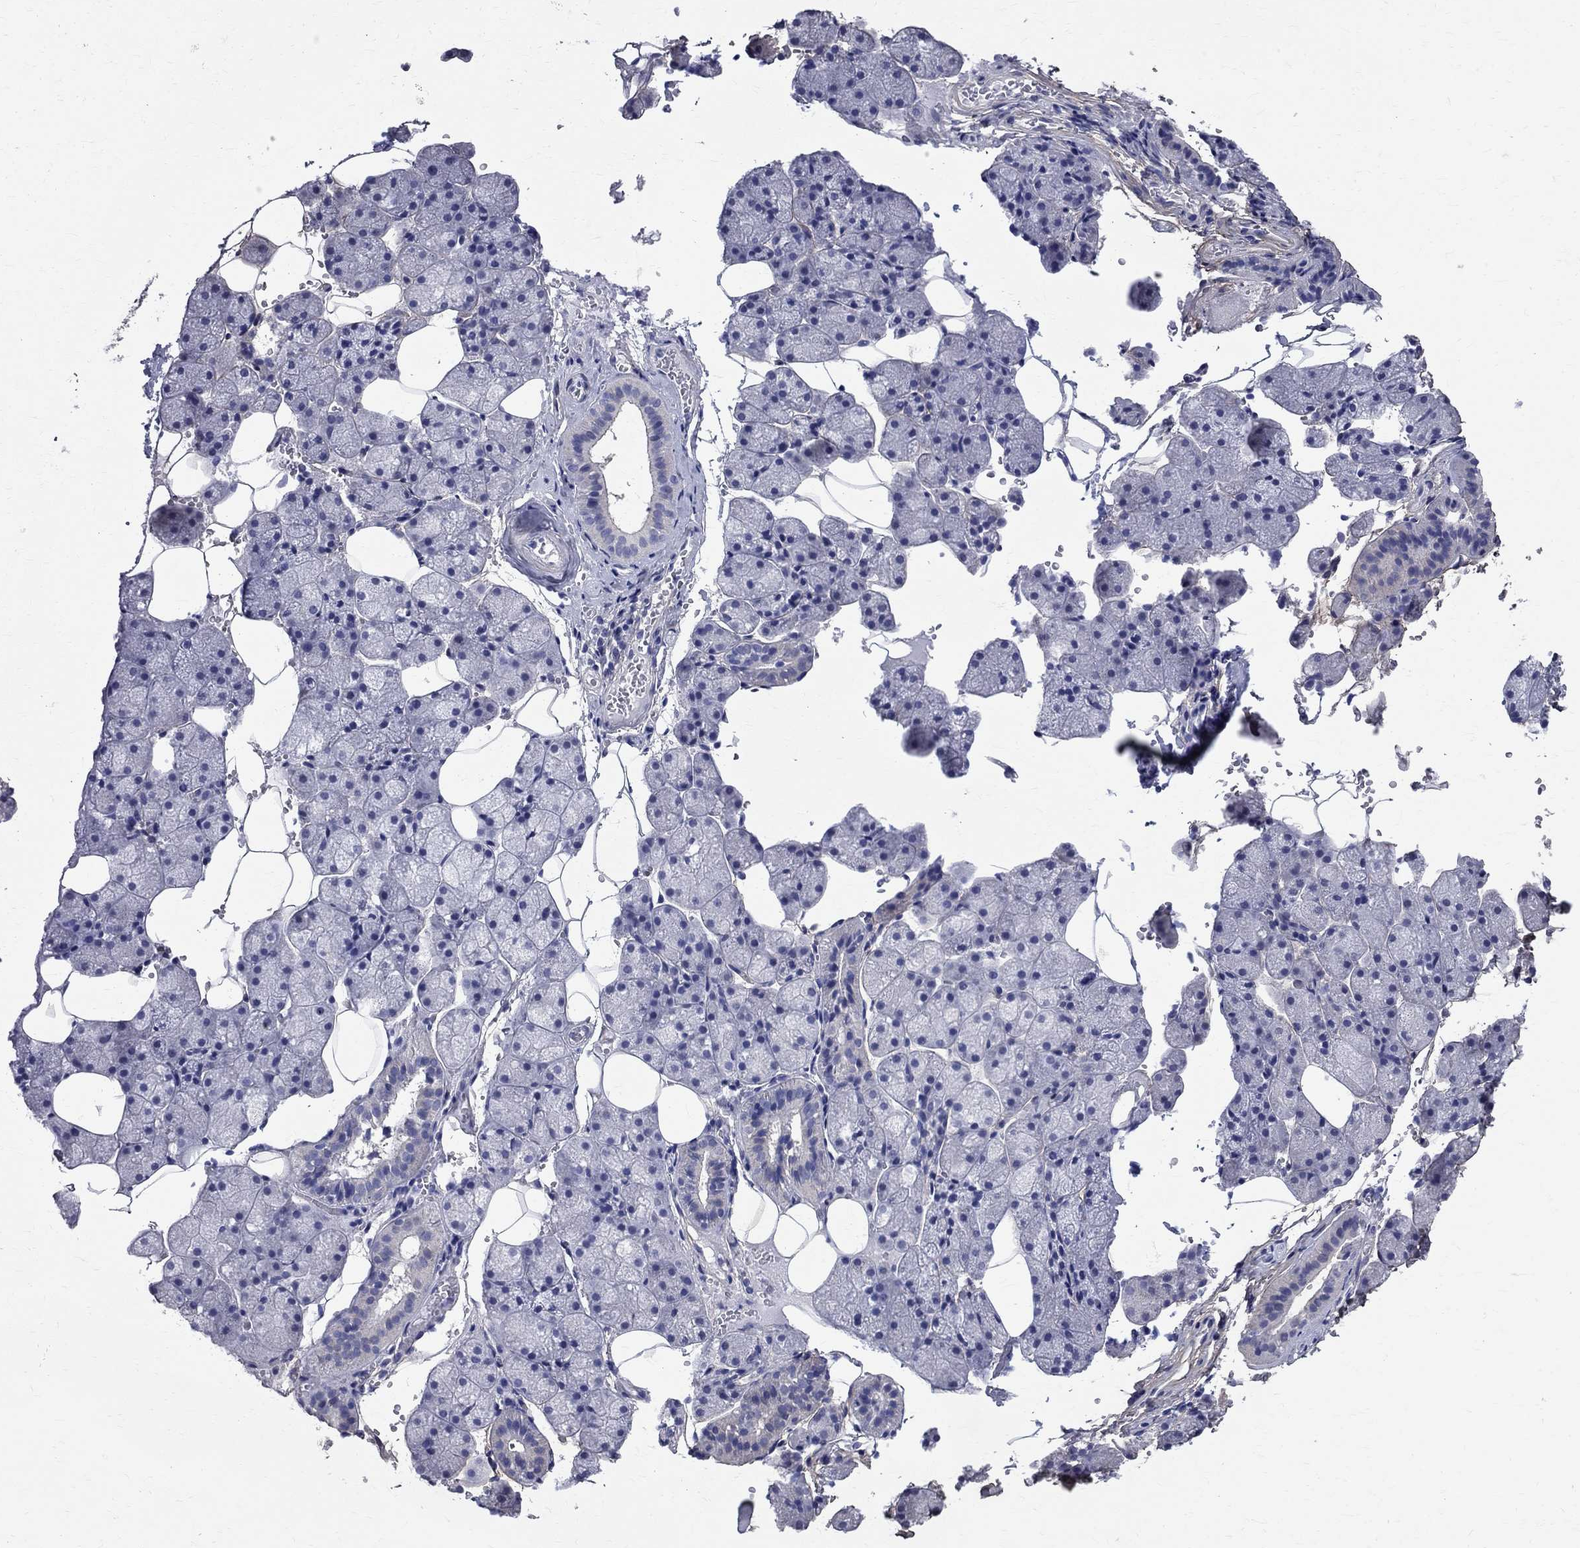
{"staining": {"intensity": "negative", "quantity": "none", "location": "none"}, "tissue": "salivary gland", "cell_type": "Glandular cells", "image_type": "normal", "snomed": [{"axis": "morphology", "description": "Normal tissue, NOS"}, {"axis": "topography", "description": "Salivary gland"}], "caption": "This is a histopathology image of IHC staining of benign salivary gland, which shows no expression in glandular cells.", "gene": "ANXA10", "patient": {"sex": "male", "age": 38}}